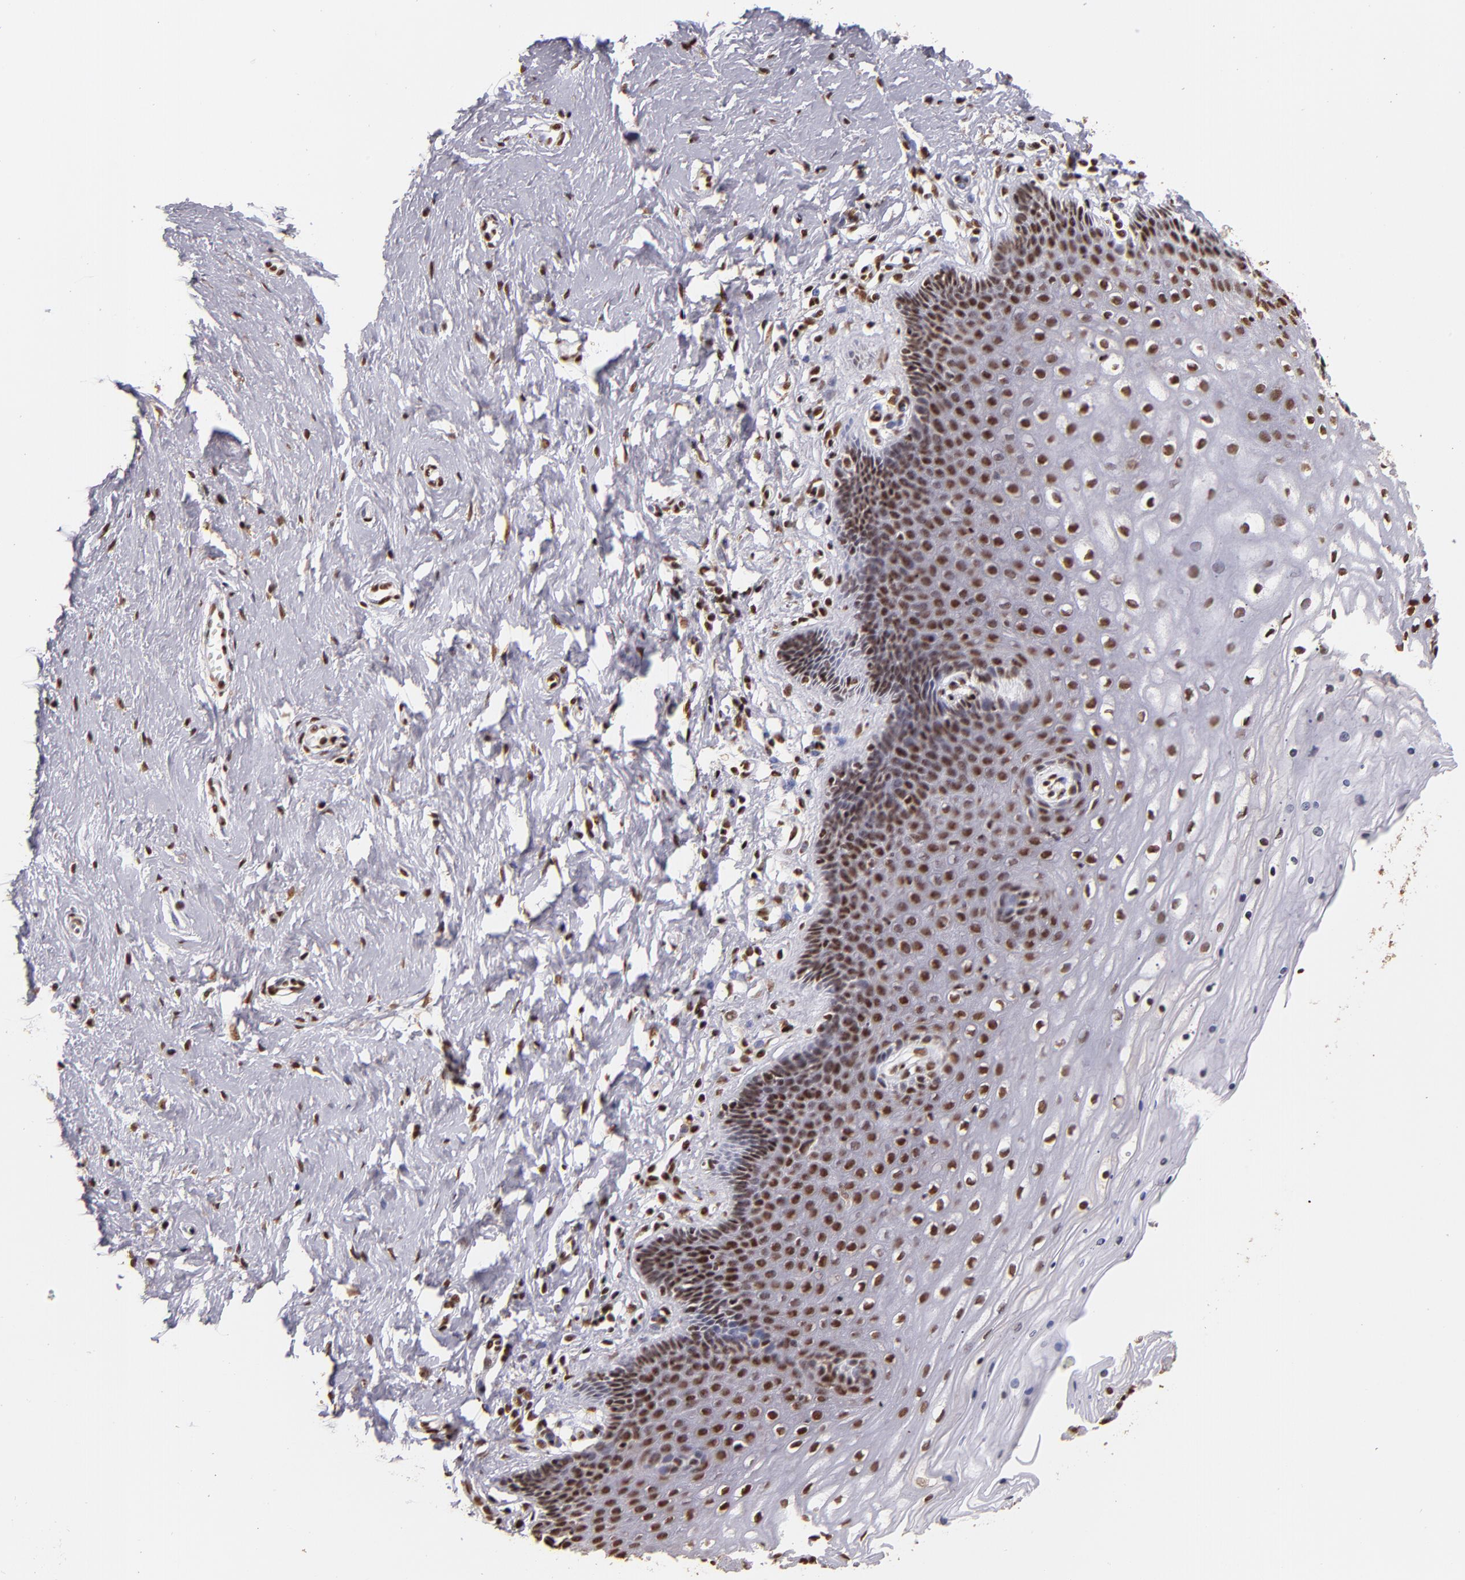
{"staining": {"intensity": "moderate", "quantity": ">75%", "location": "nuclear"}, "tissue": "cervix", "cell_type": "Glandular cells", "image_type": "normal", "snomed": [{"axis": "morphology", "description": "Normal tissue, NOS"}, {"axis": "topography", "description": "Cervix"}], "caption": "Brown immunohistochemical staining in normal cervix demonstrates moderate nuclear expression in about >75% of glandular cells. (DAB (3,3'-diaminobenzidine) IHC with brightfield microscopy, high magnification).", "gene": "SP1", "patient": {"sex": "female", "age": 39}}